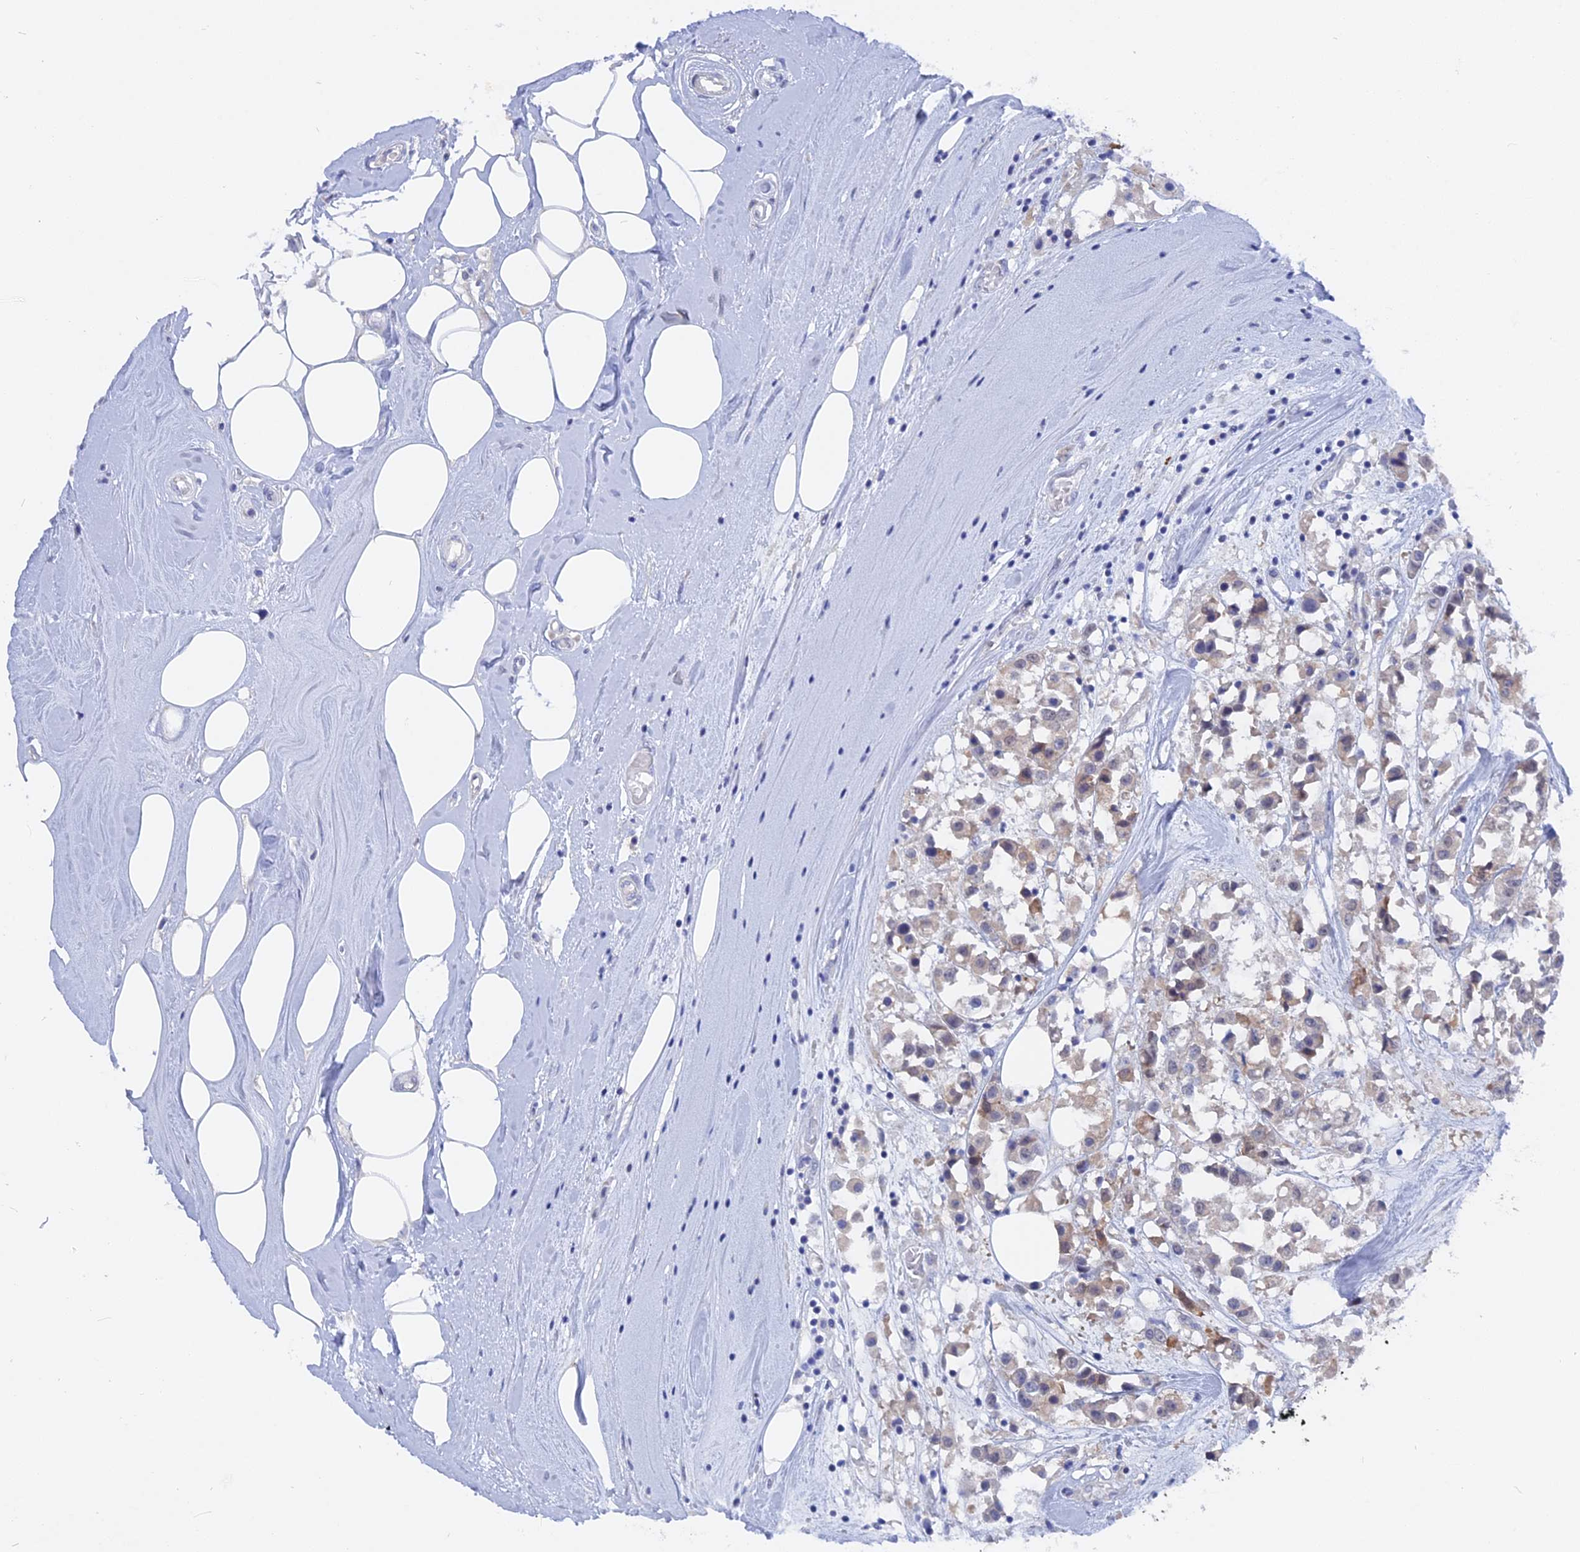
{"staining": {"intensity": "weak", "quantity": "<25%", "location": "cytoplasmic/membranous"}, "tissue": "breast cancer", "cell_type": "Tumor cells", "image_type": "cancer", "snomed": [{"axis": "morphology", "description": "Duct carcinoma"}, {"axis": "topography", "description": "Breast"}], "caption": "High power microscopy histopathology image of an IHC photomicrograph of breast invasive ductal carcinoma, revealing no significant expression in tumor cells. (DAB immunohistochemistry with hematoxylin counter stain).", "gene": "DACT3", "patient": {"sex": "female", "age": 61}}